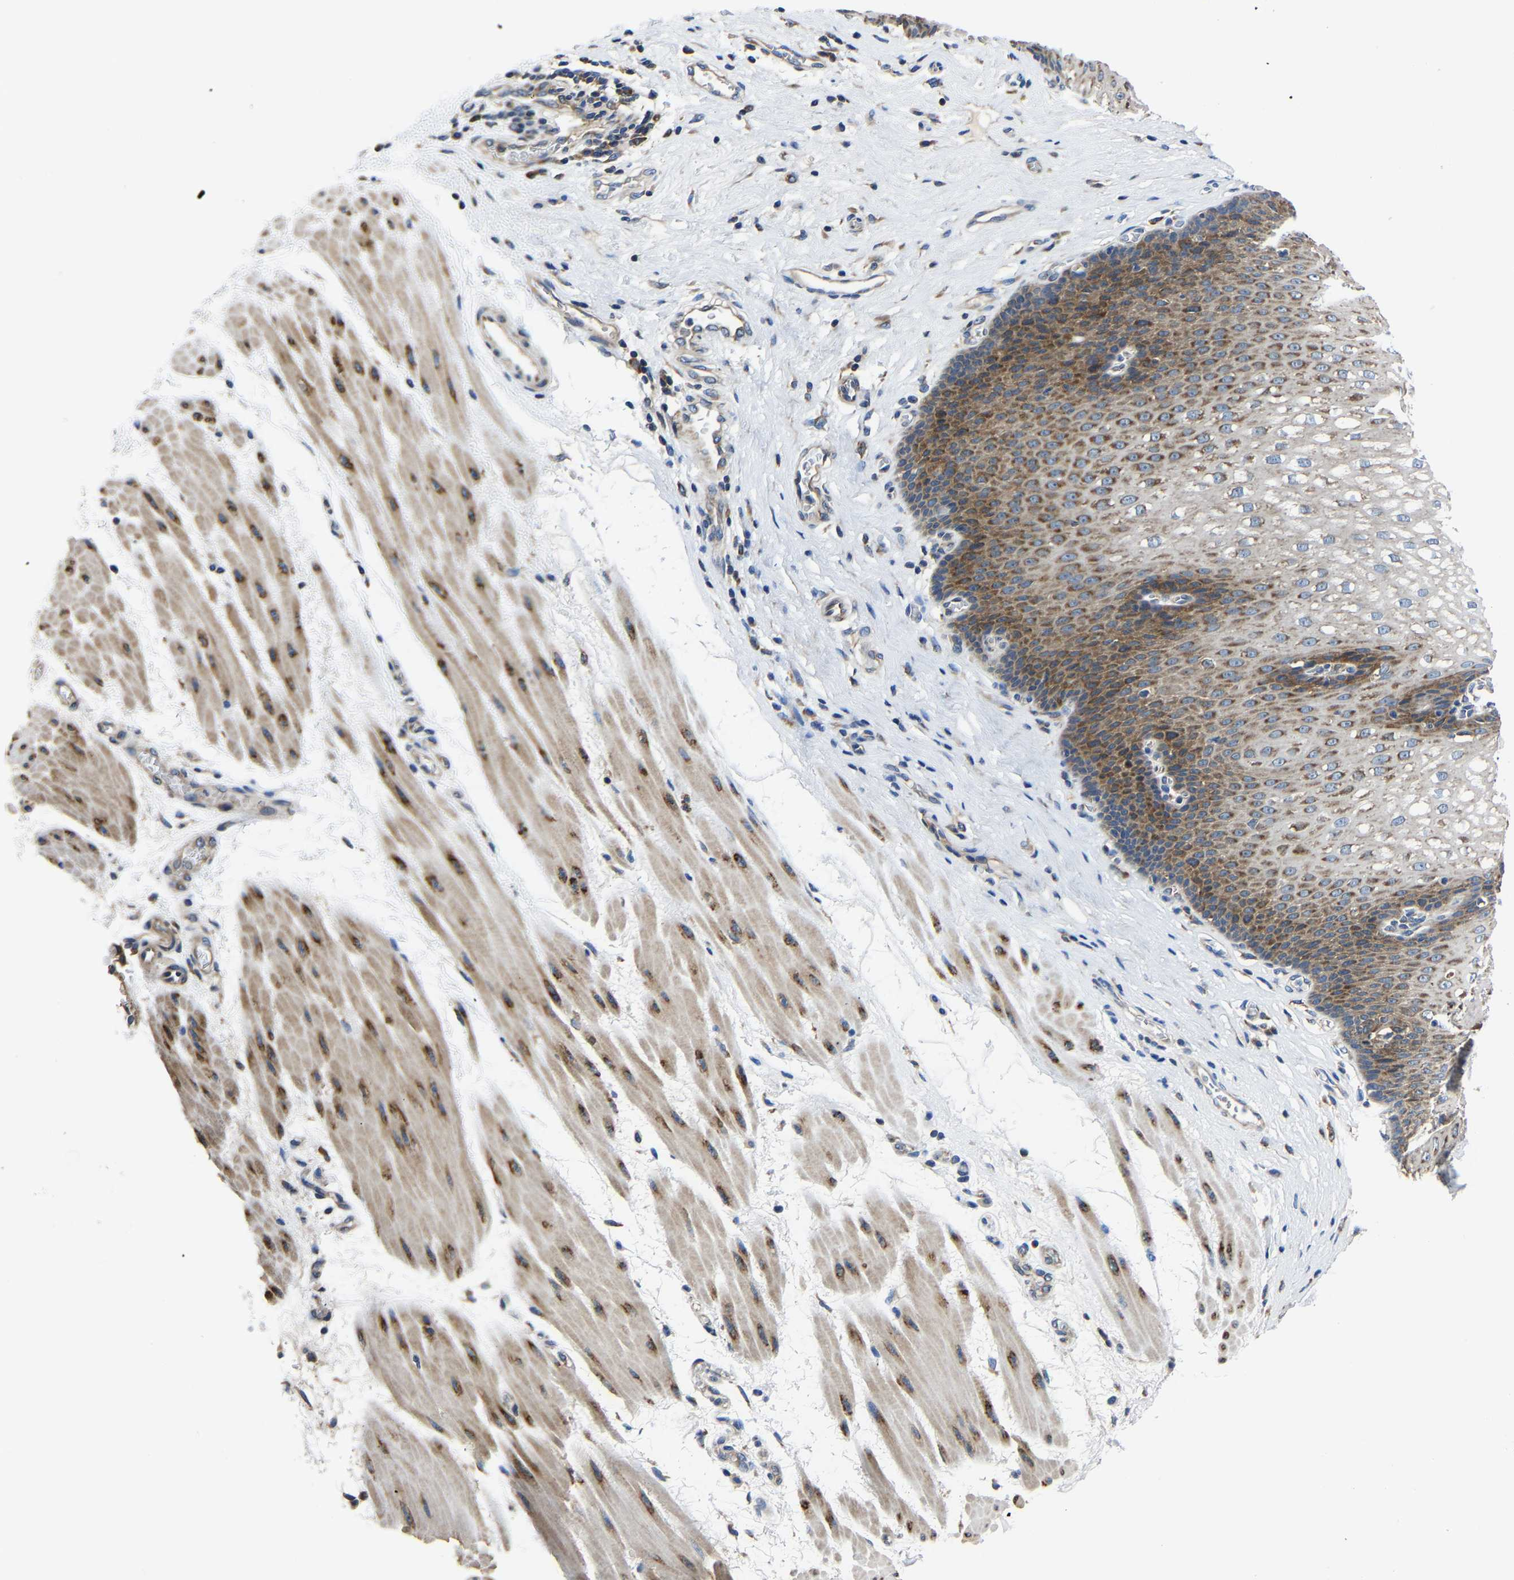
{"staining": {"intensity": "moderate", "quantity": ">75%", "location": "cytoplasmic/membranous"}, "tissue": "esophagus", "cell_type": "Squamous epithelial cells", "image_type": "normal", "snomed": [{"axis": "morphology", "description": "Normal tissue, NOS"}, {"axis": "topography", "description": "Esophagus"}], "caption": "This is an image of immunohistochemistry staining of normal esophagus, which shows moderate positivity in the cytoplasmic/membranous of squamous epithelial cells.", "gene": "G3BP2", "patient": {"sex": "male", "age": 48}}